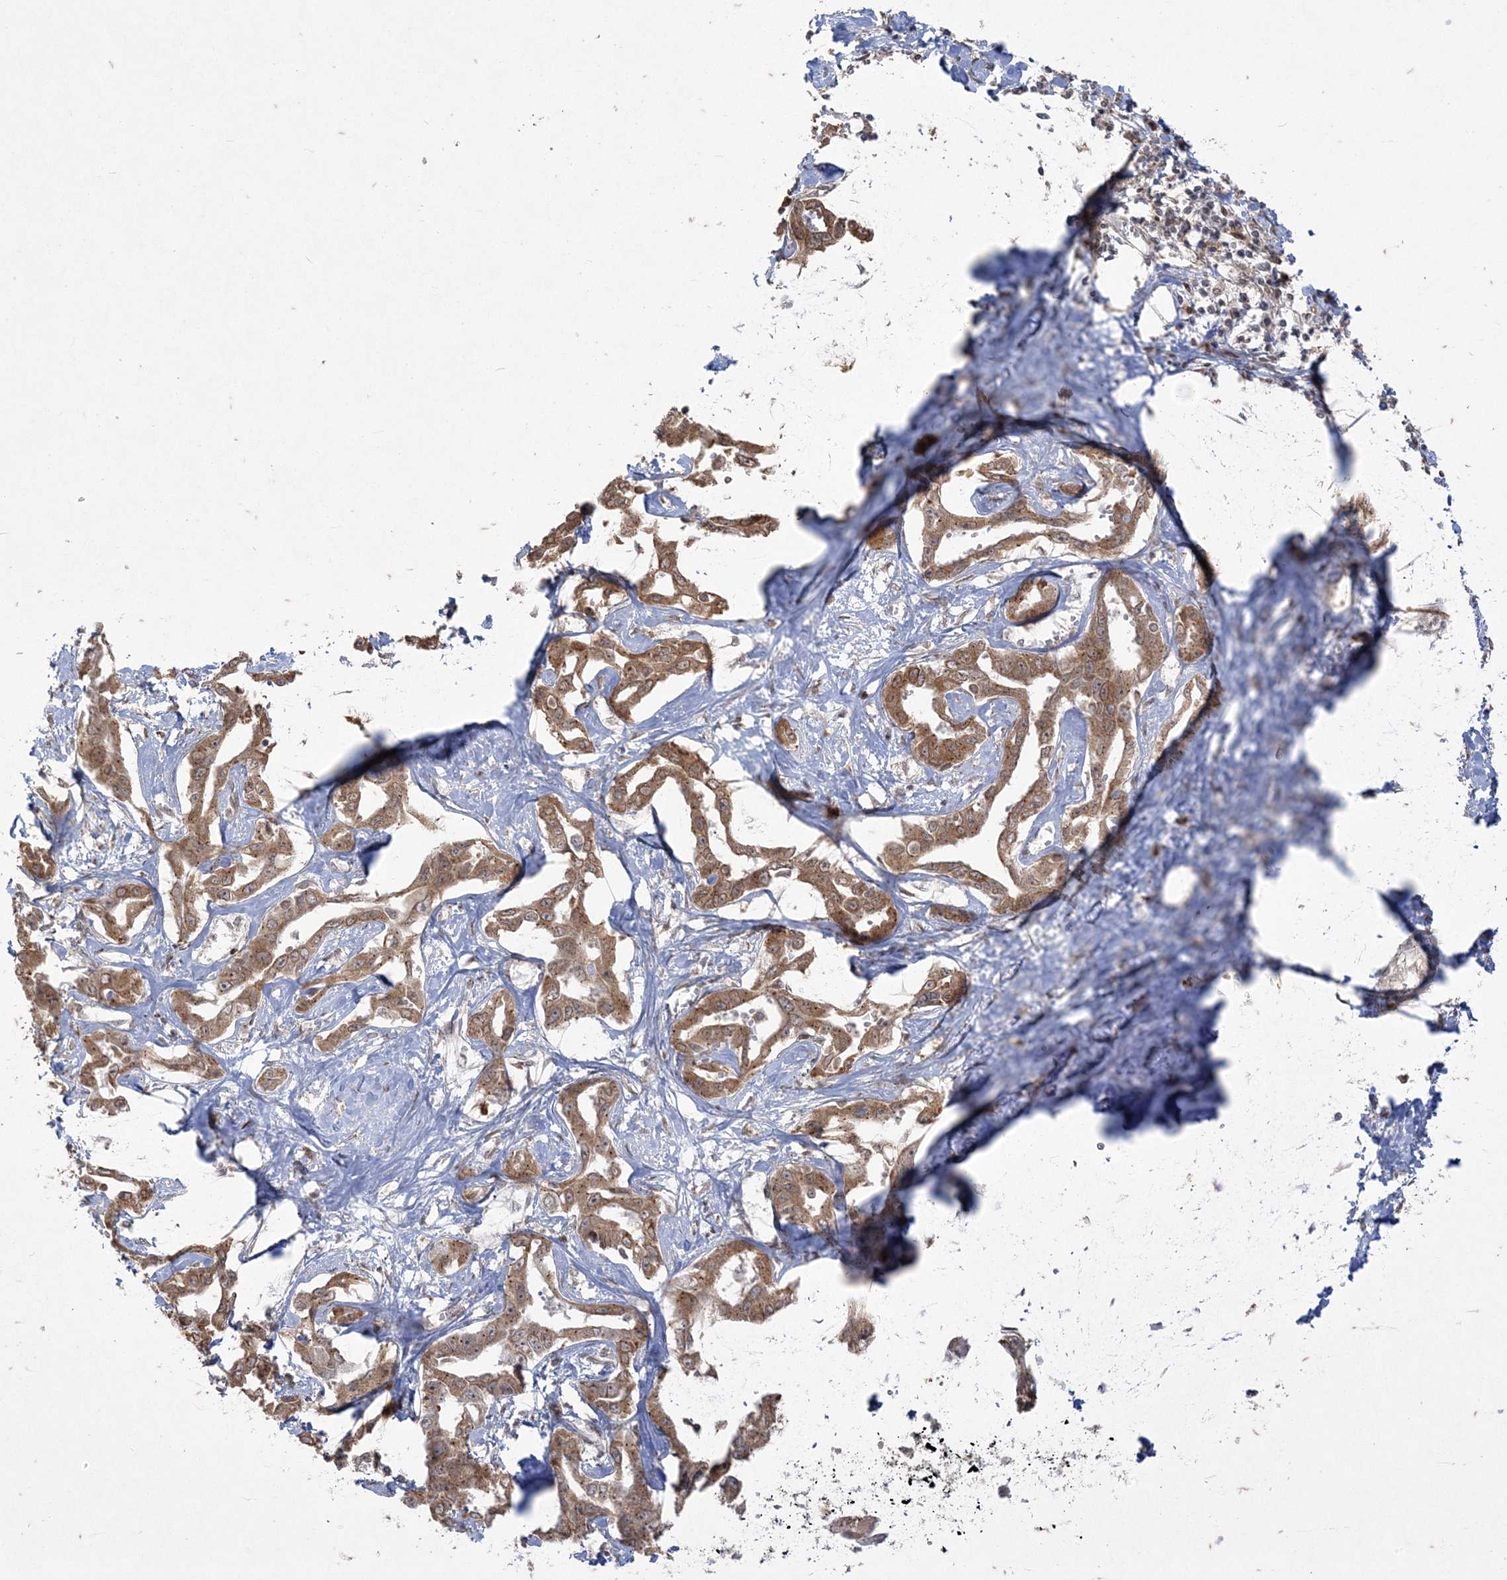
{"staining": {"intensity": "moderate", "quantity": ">75%", "location": "cytoplasmic/membranous"}, "tissue": "liver cancer", "cell_type": "Tumor cells", "image_type": "cancer", "snomed": [{"axis": "morphology", "description": "Cholangiocarcinoma"}, {"axis": "topography", "description": "Liver"}], "caption": "Liver cancer stained with a protein marker reveals moderate staining in tumor cells.", "gene": "RRAS", "patient": {"sex": "male", "age": 59}}